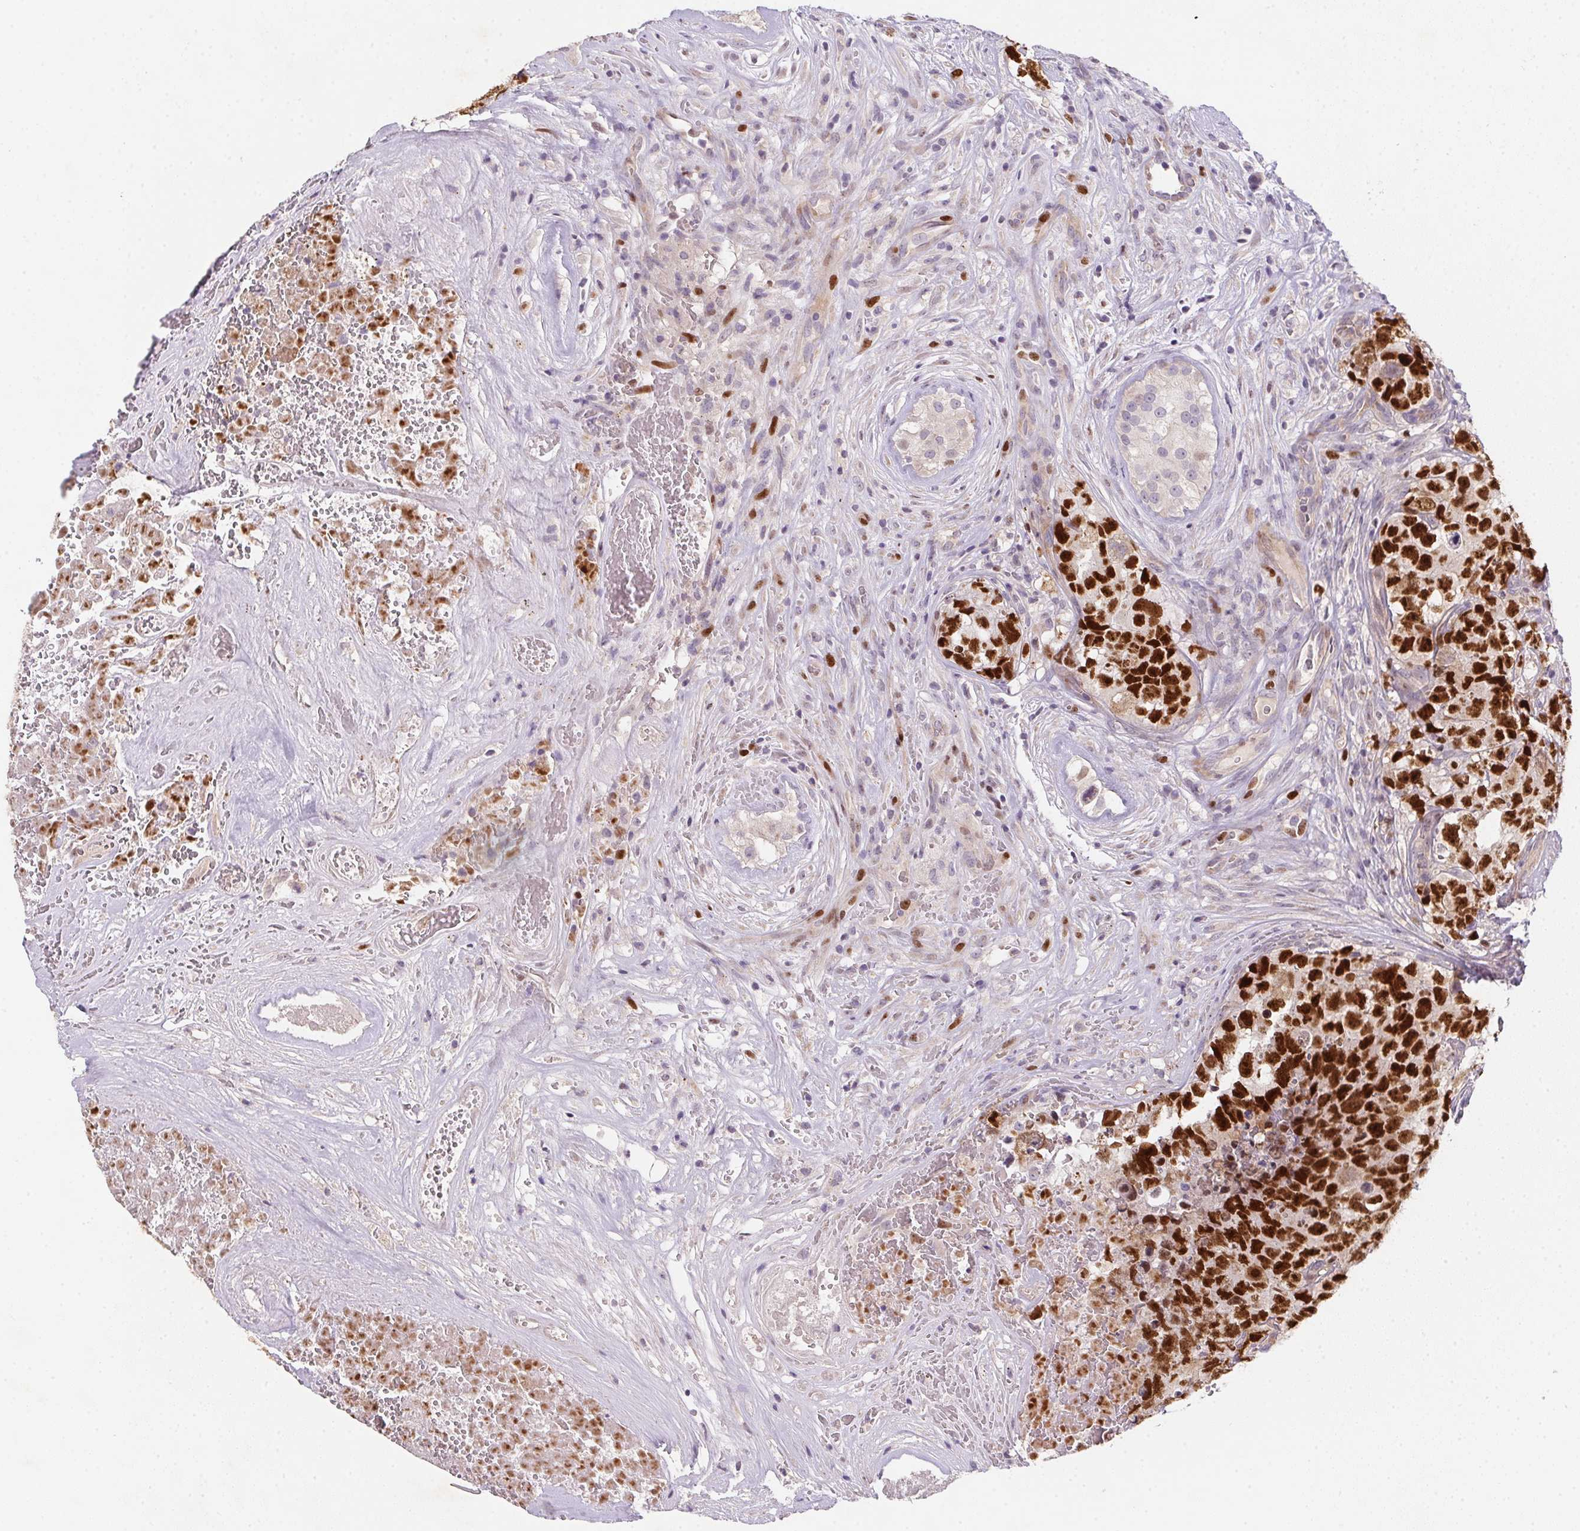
{"staining": {"intensity": "strong", "quantity": ">75%", "location": "nuclear"}, "tissue": "testis cancer", "cell_type": "Tumor cells", "image_type": "cancer", "snomed": [{"axis": "morphology", "description": "Carcinoma, Embryonal, NOS"}, {"axis": "topography", "description": "Testis"}], "caption": "Testis cancer (embryonal carcinoma) stained with a protein marker demonstrates strong staining in tumor cells.", "gene": "HELLS", "patient": {"sex": "male", "age": 18}}